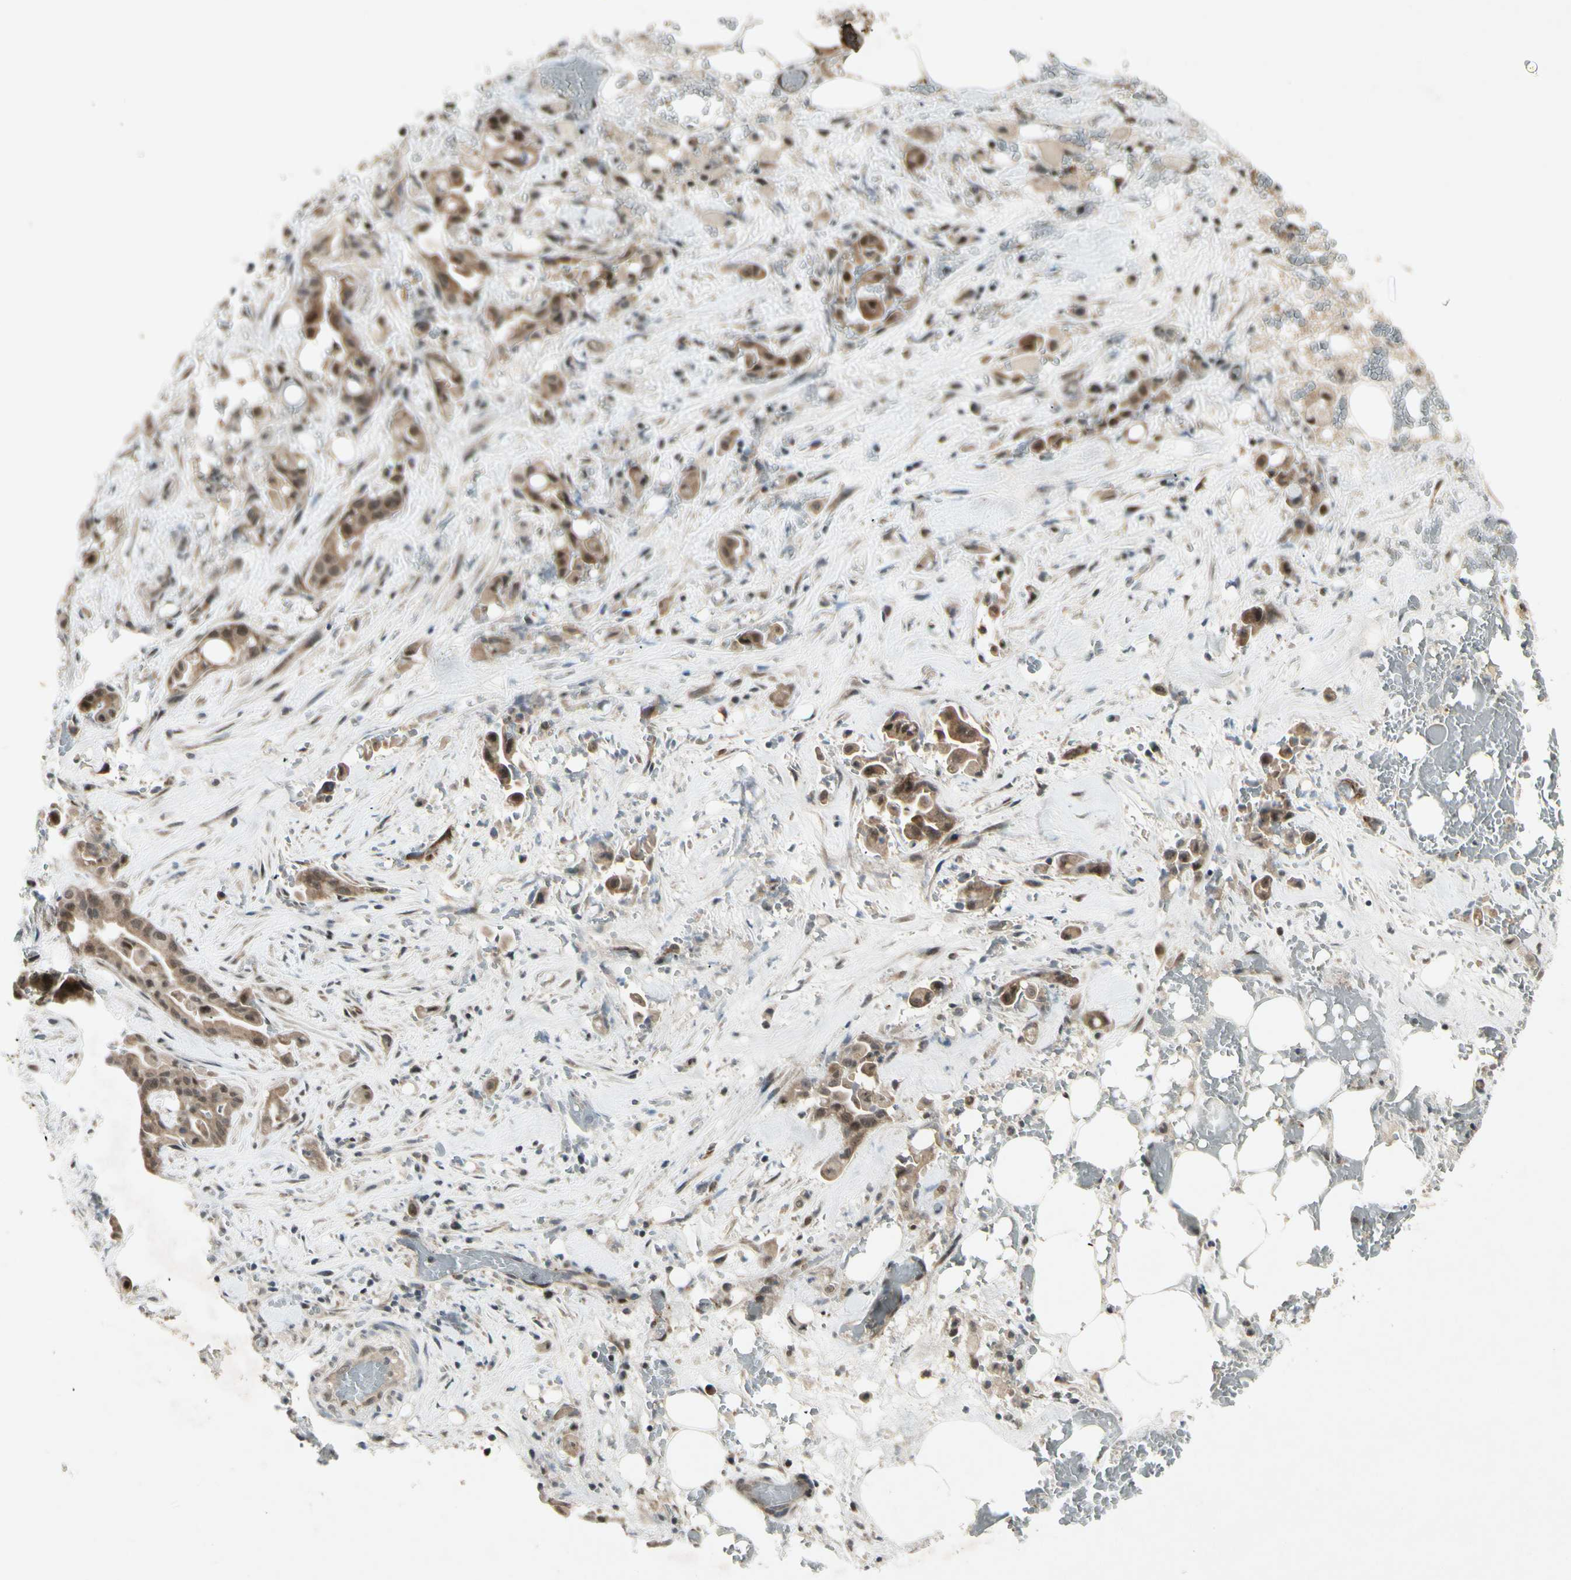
{"staining": {"intensity": "moderate", "quantity": ">75%", "location": "cytoplasmic/membranous,nuclear"}, "tissue": "liver cancer", "cell_type": "Tumor cells", "image_type": "cancer", "snomed": [{"axis": "morphology", "description": "Cholangiocarcinoma"}, {"axis": "topography", "description": "Liver"}], "caption": "The photomicrograph exhibits a brown stain indicating the presence of a protein in the cytoplasmic/membranous and nuclear of tumor cells in cholangiocarcinoma (liver). The protein is stained brown, and the nuclei are stained in blue (DAB (3,3'-diaminobenzidine) IHC with brightfield microscopy, high magnification).", "gene": "CDK11A", "patient": {"sex": "female", "age": 68}}